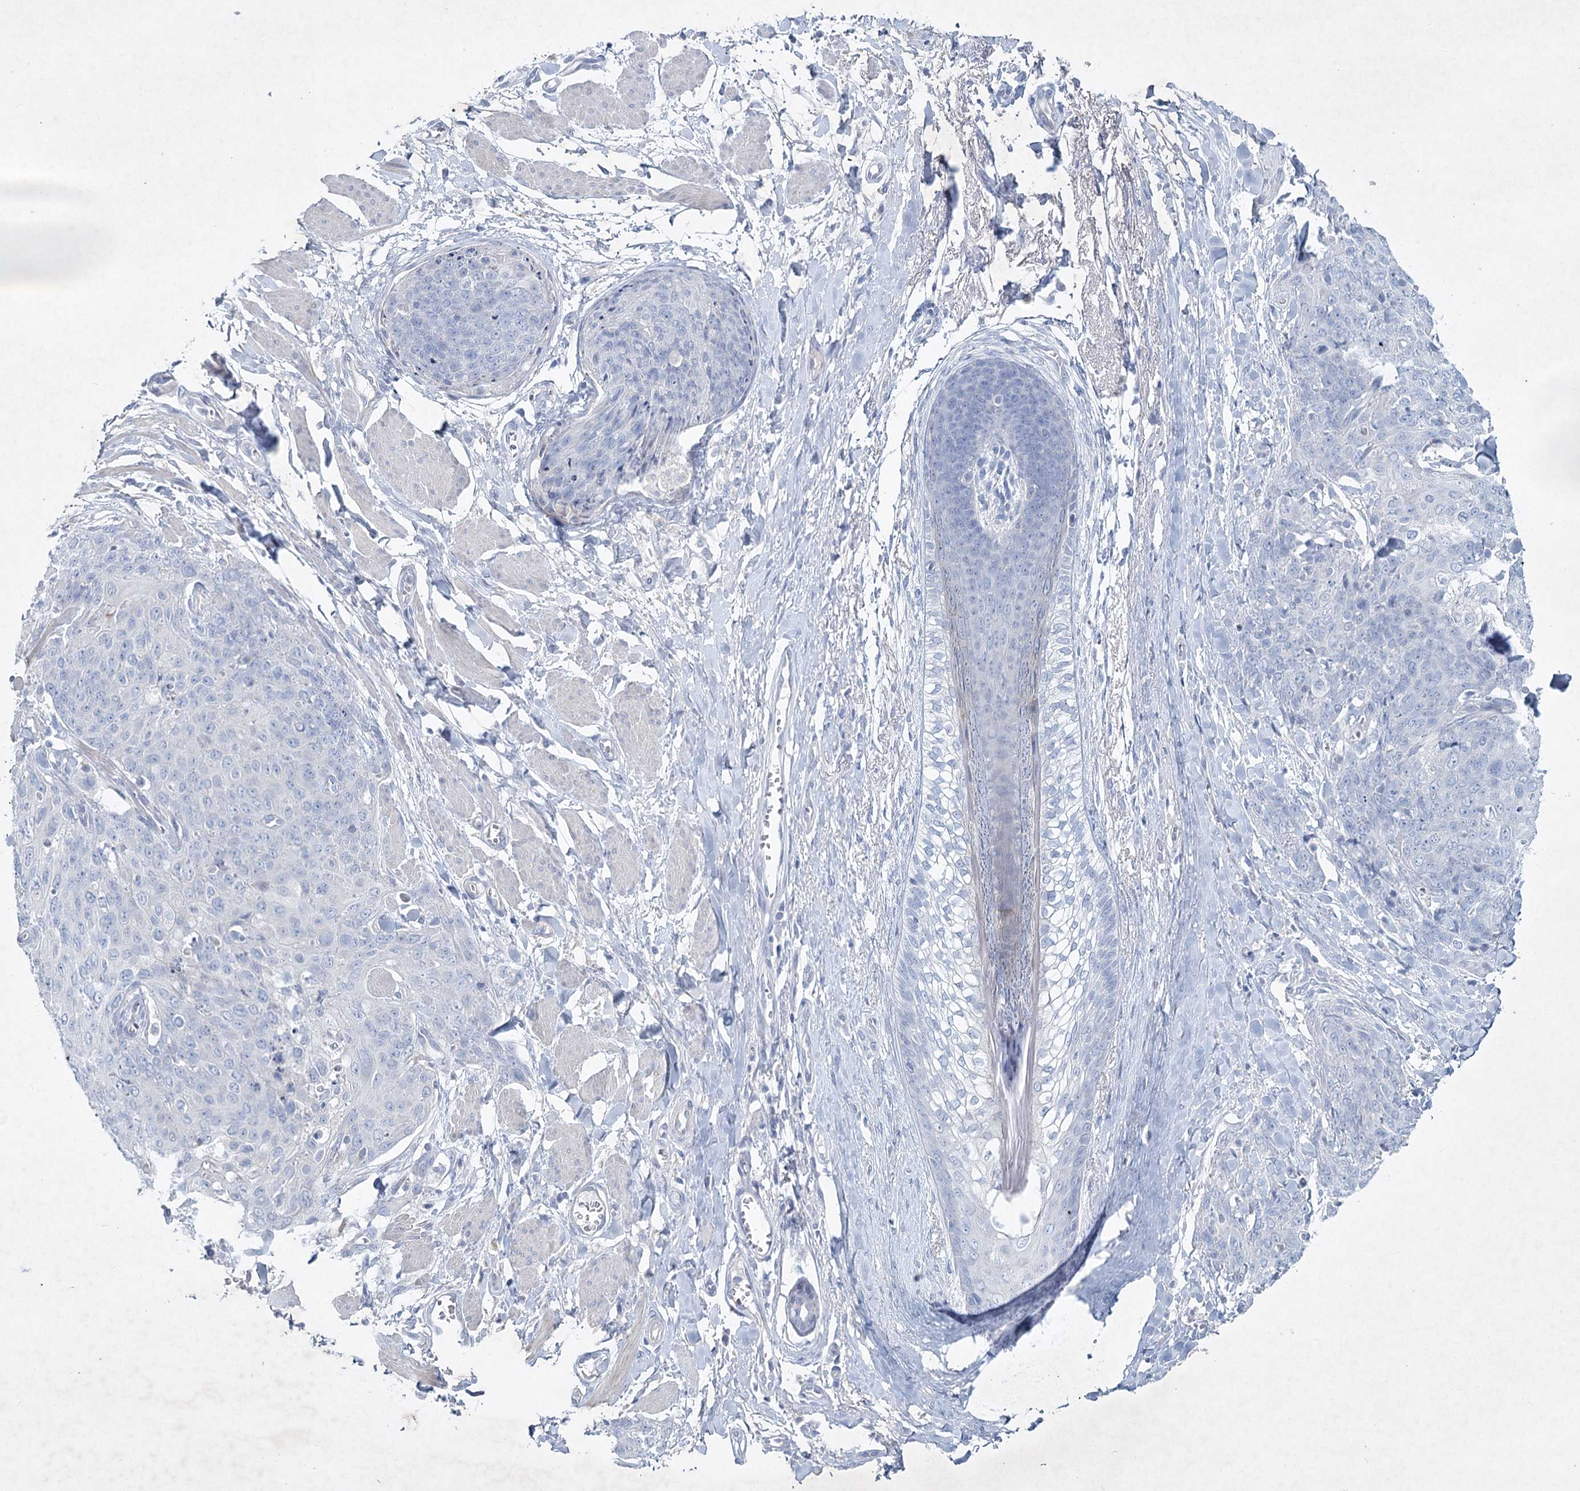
{"staining": {"intensity": "negative", "quantity": "none", "location": "none"}, "tissue": "skin cancer", "cell_type": "Tumor cells", "image_type": "cancer", "snomed": [{"axis": "morphology", "description": "Squamous cell carcinoma, NOS"}, {"axis": "topography", "description": "Skin"}, {"axis": "topography", "description": "Vulva"}], "caption": "Skin squamous cell carcinoma was stained to show a protein in brown. There is no significant positivity in tumor cells.", "gene": "MAP3K13", "patient": {"sex": "female", "age": 85}}